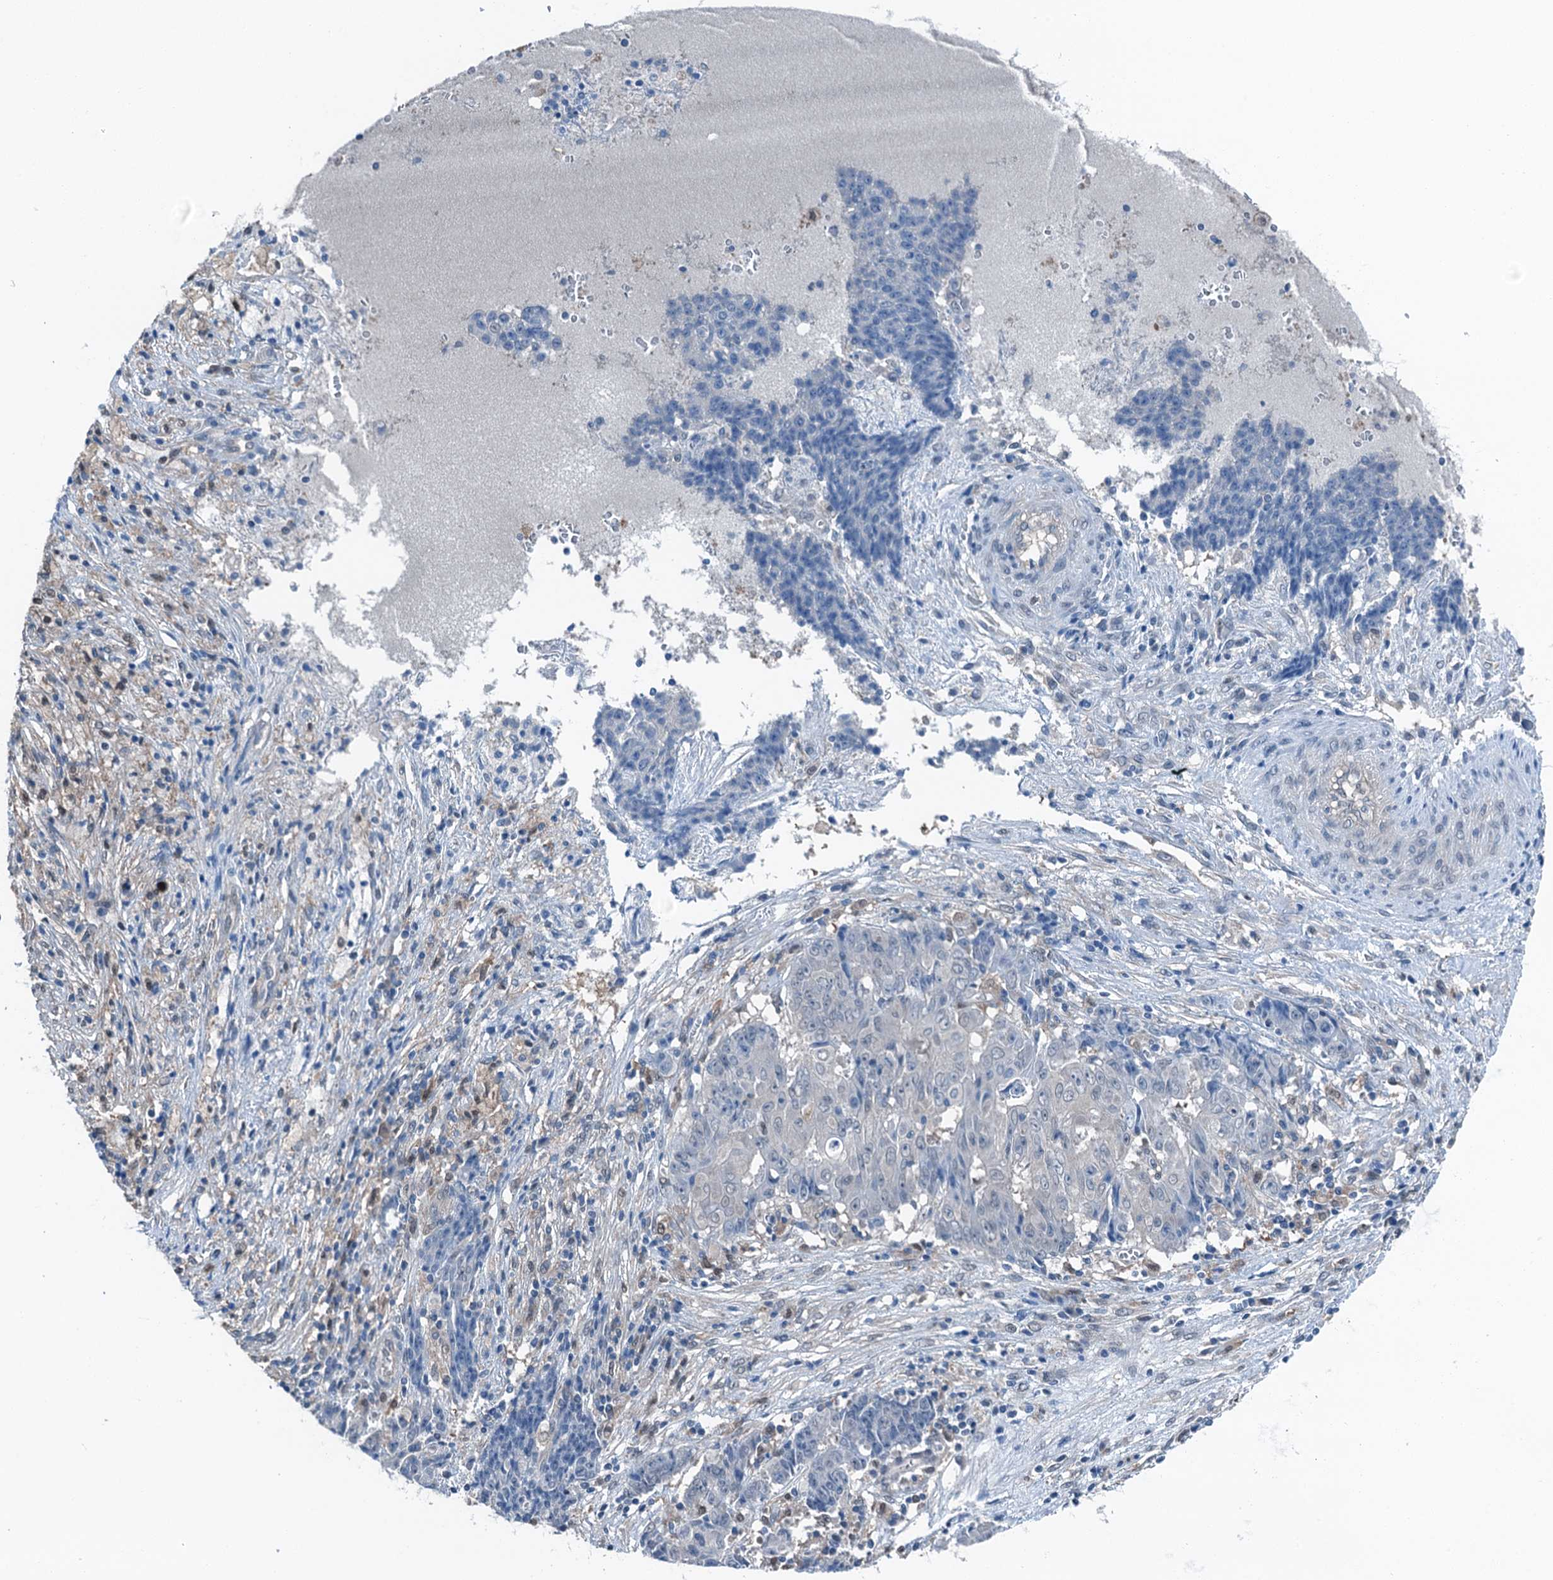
{"staining": {"intensity": "negative", "quantity": "none", "location": "none"}, "tissue": "ovarian cancer", "cell_type": "Tumor cells", "image_type": "cancer", "snomed": [{"axis": "morphology", "description": "Carcinoma, endometroid"}, {"axis": "topography", "description": "Ovary"}], "caption": "DAB immunohistochemical staining of human ovarian cancer displays no significant positivity in tumor cells.", "gene": "RNH1", "patient": {"sex": "female", "age": 42}}